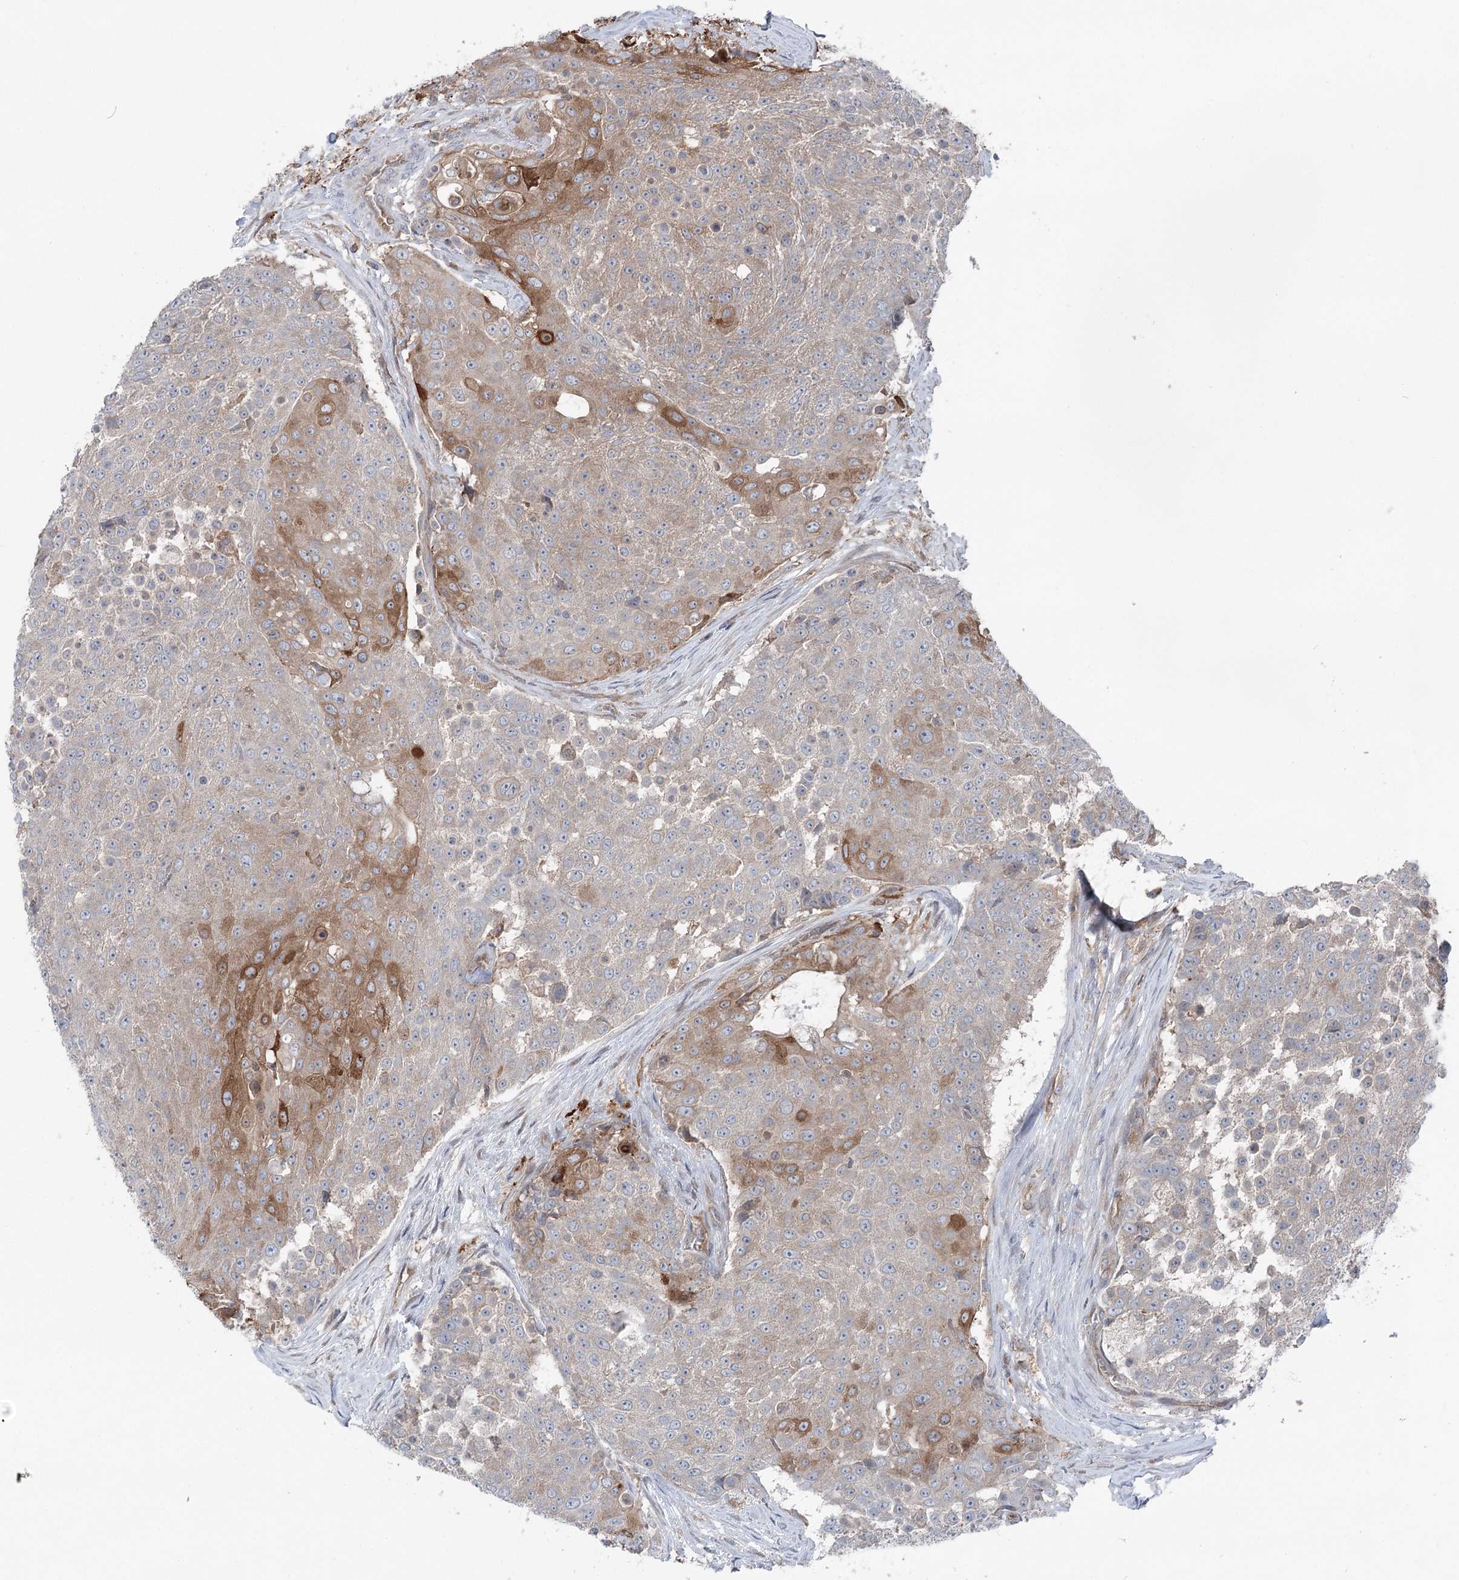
{"staining": {"intensity": "moderate", "quantity": "<25%", "location": "cytoplasmic/membranous"}, "tissue": "urothelial cancer", "cell_type": "Tumor cells", "image_type": "cancer", "snomed": [{"axis": "morphology", "description": "Urothelial carcinoma, High grade"}, {"axis": "topography", "description": "Urinary bladder"}], "caption": "Urothelial cancer stained for a protein (brown) demonstrates moderate cytoplasmic/membranous positive expression in approximately <25% of tumor cells.", "gene": "PPP1R21", "patient": {"sex": "female", "age": 63}}